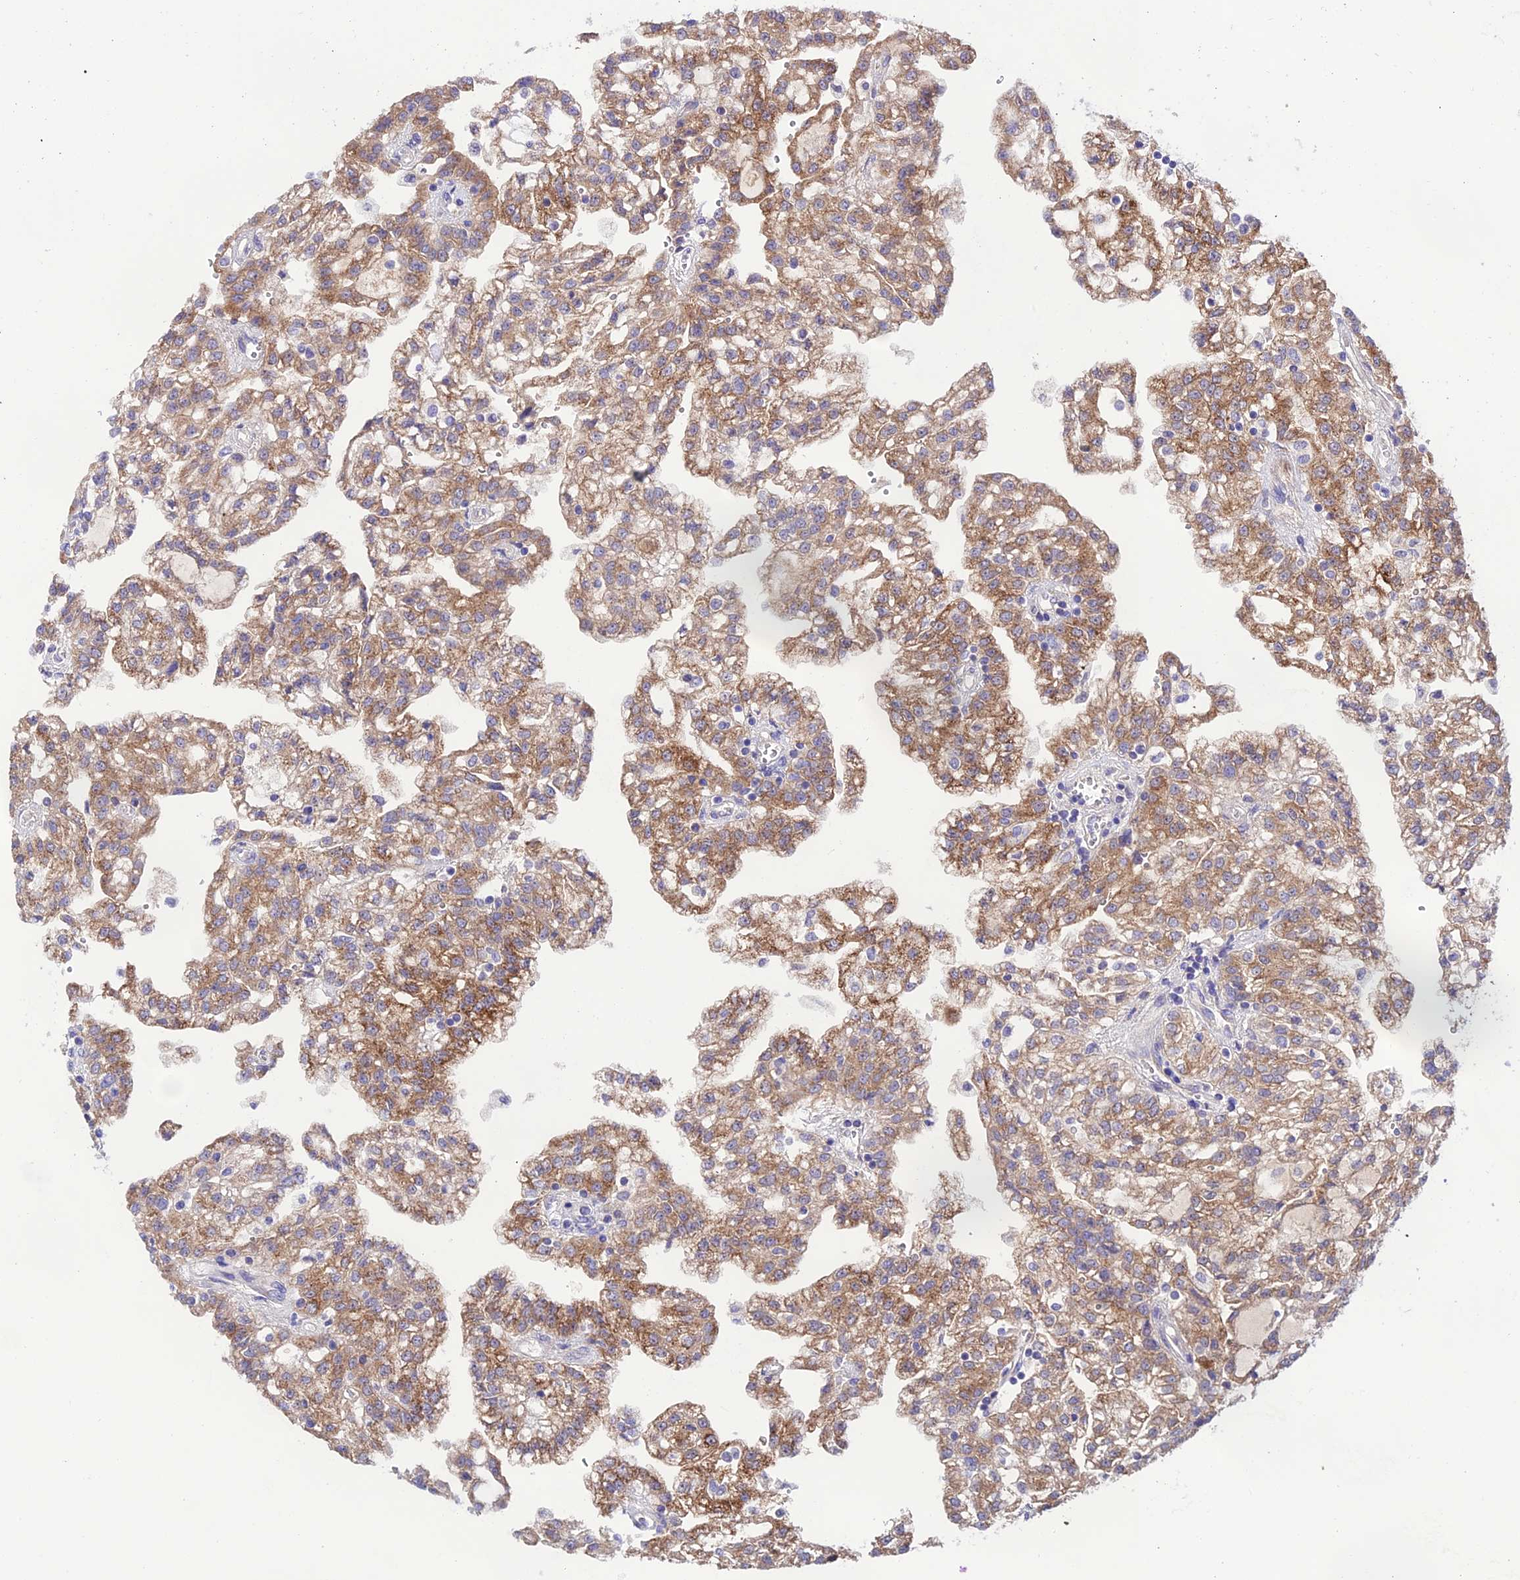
{"staining": {"intensity": "moderate", "quantity": ">75%", "location": "cytoplasmic/membranous"}, "tissue": "renal cancer", "cell_type": "Tumor cells", "image_type": "cancer", "snomed": [{"axis": "morphology", "description": "Adenocarcinoma, NOS"}, {"axis": "topography", "description": "Kidney"}], "caption": "An image of renal cancer stained for a protein demonstrates moderate cytoplasmic/membranous brown staining in tumor cells.", "gene": "LACTB2", "patient": {"sex": "male", "age": 63}}